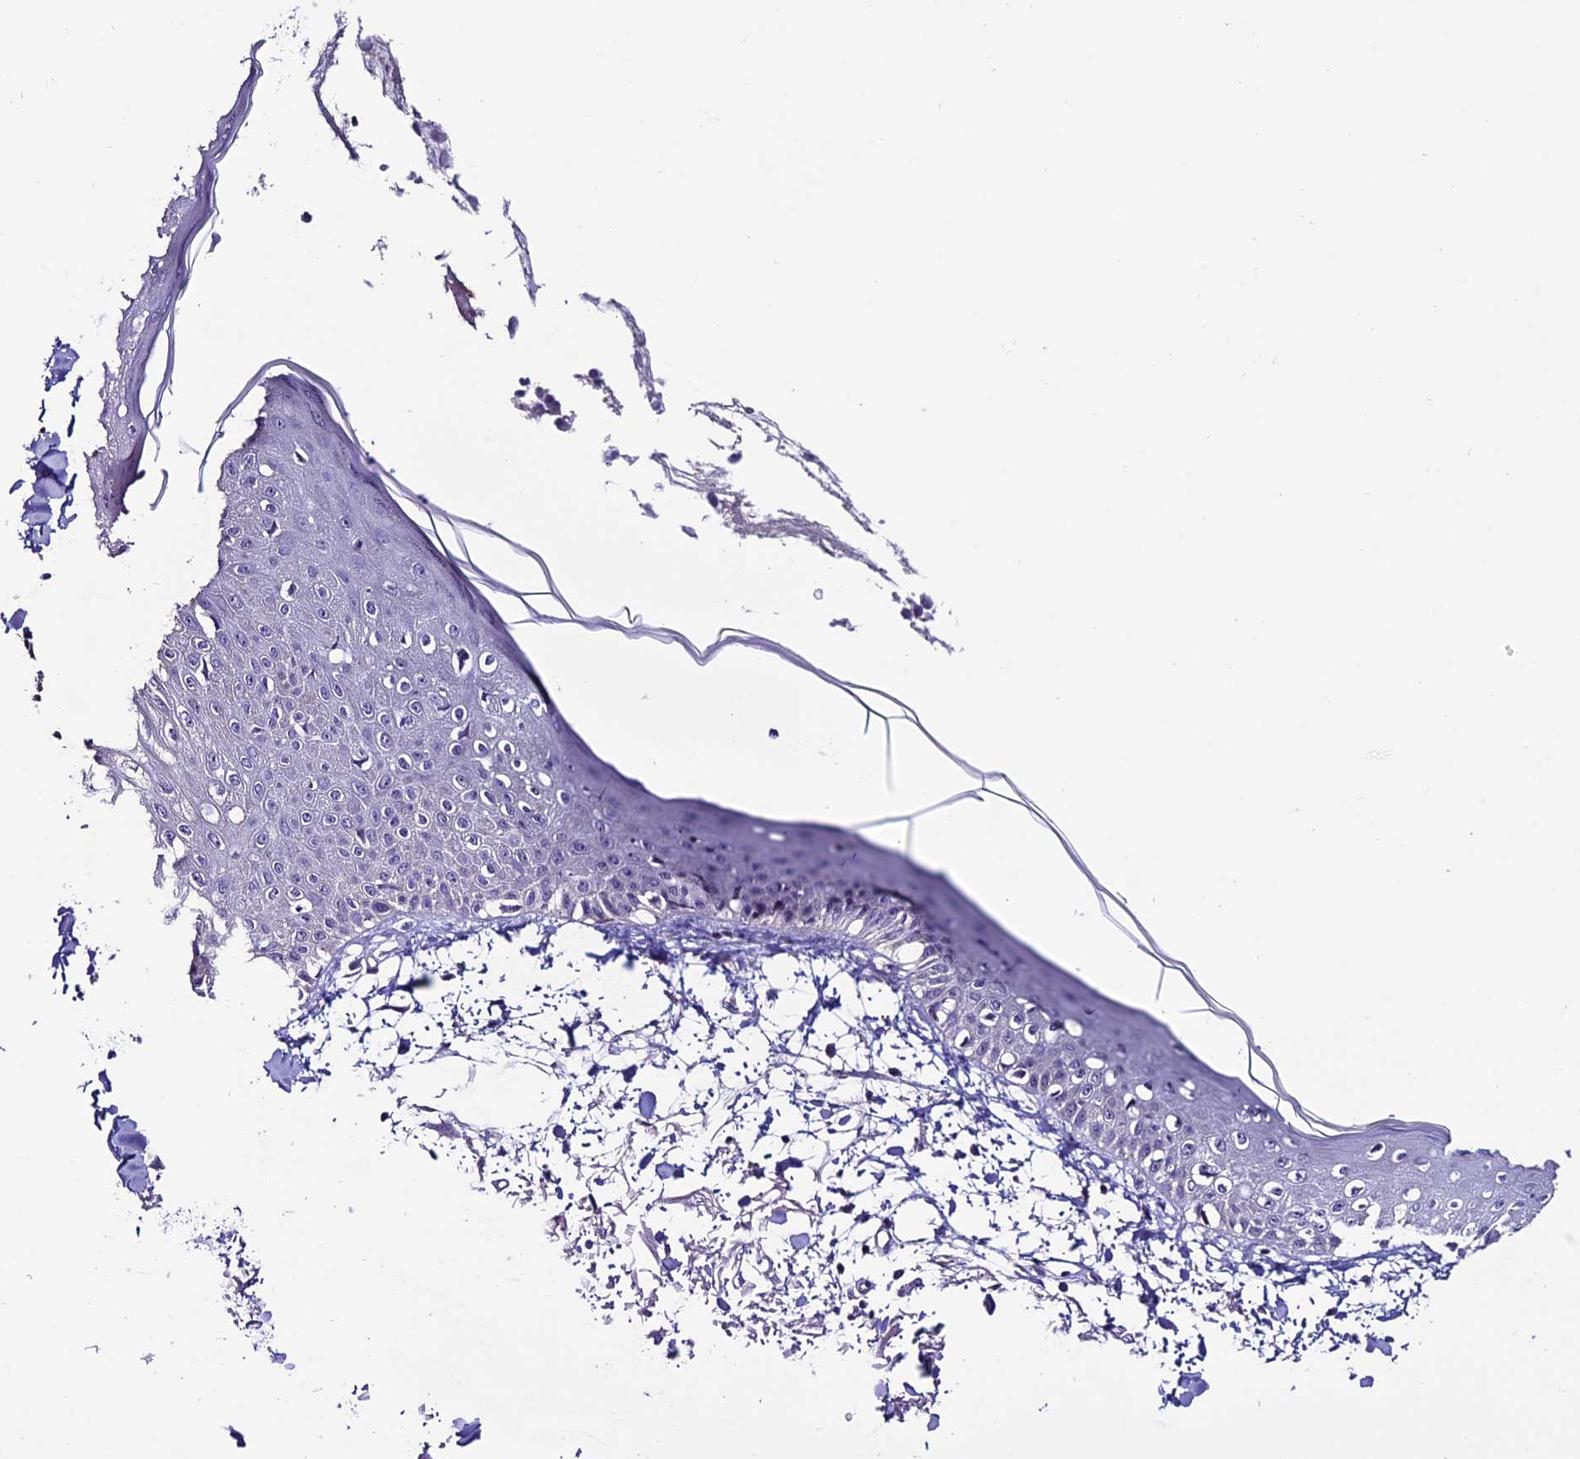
{"staining": {"intensity": "negative", "quantity": "none", "location": "none"}, "tissue": "skin", "cell_type": "Fibroblasts", "image_type": "normal", "snomed": [{"axis": "morphology", "description": "Normal tissue, NOS"}, {"axis": "morphology", "description": "Squamous cell carcinoma, NOS"}, {"axis": "topography", "description": "Skin"}, {"axis": "topography", "description": "Peripheral nerve tissue"}], "caption": "Immunohistochemical staining of benign human skin shows no significant staining in fibroblasts. (Immunohistochemistry (ihc), brightfield microscopy, high magnification).", "gene": "SLC10A1", "patient": {"sex": "male", "age": 83}}